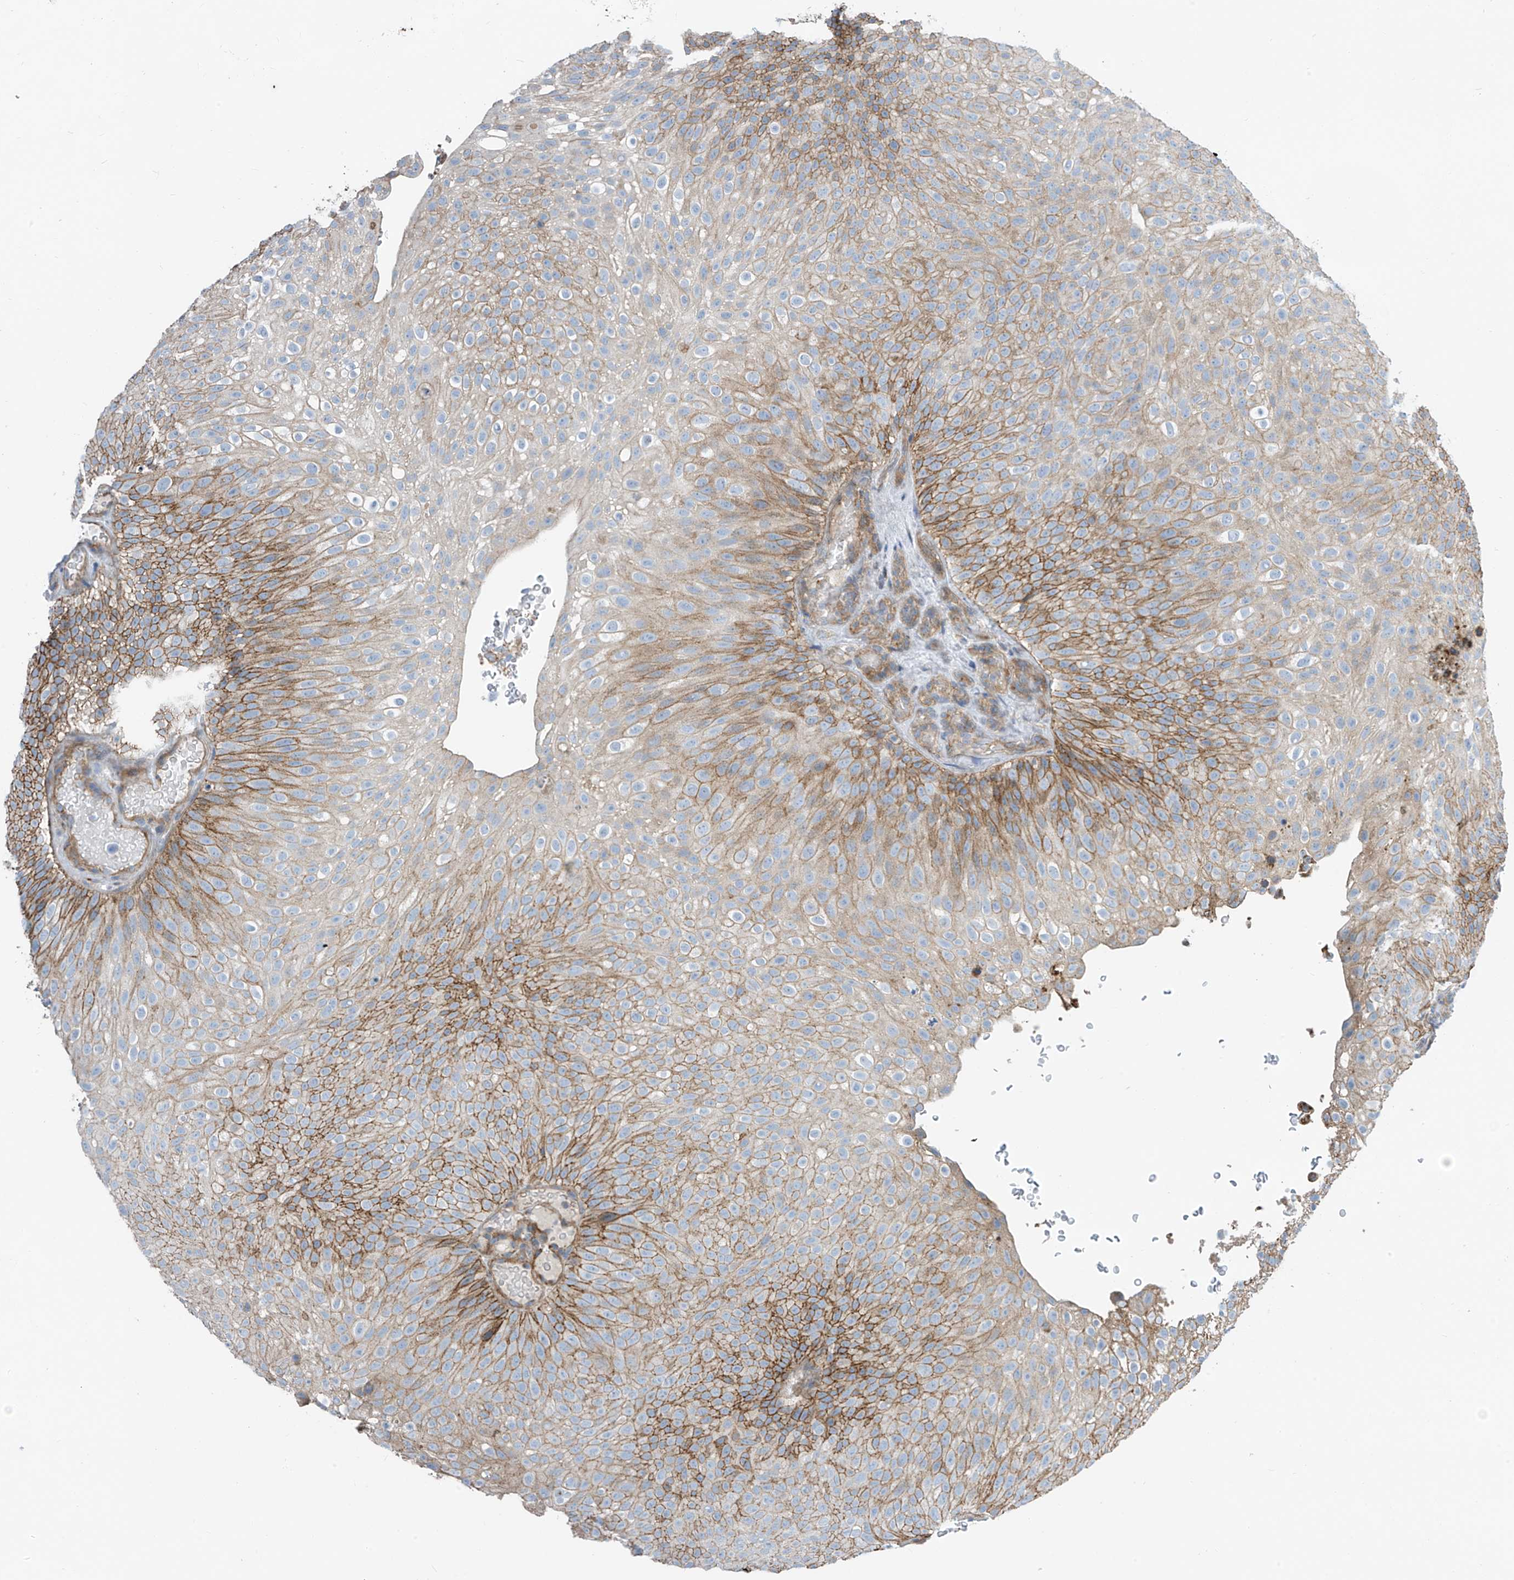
{"staining": {"intensity": "moderate", "quantity": "<25%", "location": "cytoplasmic/membranous"}, "tissue": "urothelial cancer", "cell_type": "Tumor cells", "image_type": "cancer", "snomed": [{"axis": "morphology", "description": "Urothelial carcinoma, Low grade"}, {"axis": "topography", "description": "Urinary bladder"}], "caption": "Immunohistochemical staining of human urothelial cancer displays moderate cytoplasmic/membranous protein expression in about <25% of tumor cells.", "gene": "SLC1A5", "patient": {"sex": "male", "age": 78}}